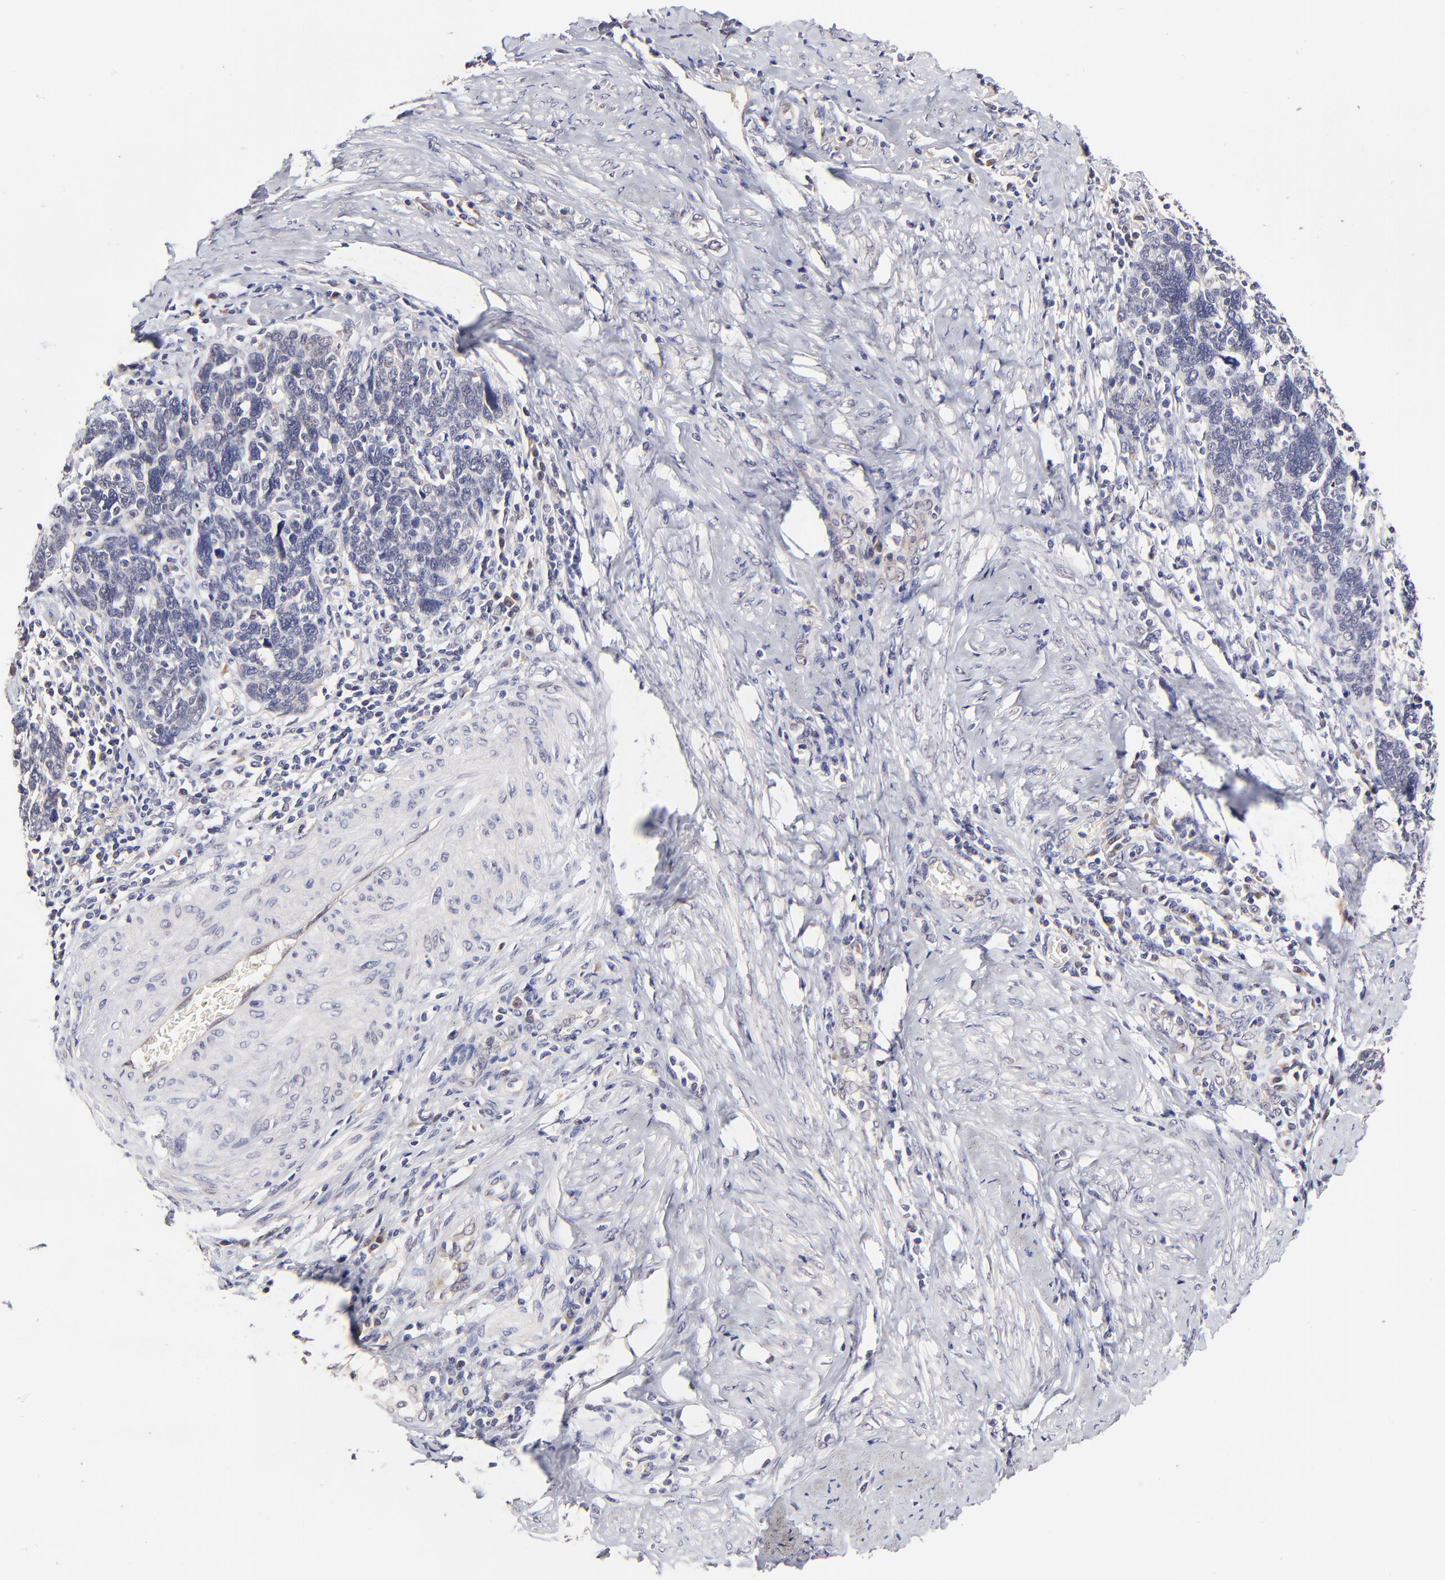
{"staining": {"intensity": "negative", "quantity": "none", "location": "none"}, "tissue": "cervical cancer", "cell_type": "Tumor cells", "image_type": "cancer", "snomed": [{"axis": "morphology", "description": "Squamous cell carcinoma, NOS"}, {"axis": "topography", "description": "Cervix"}], "caption": "Tumor cells show no significant protein staining in cervical squamous cell carcinoma.", "gene": "ZNF10", "patient": {"sex": "female", "age": 41}}